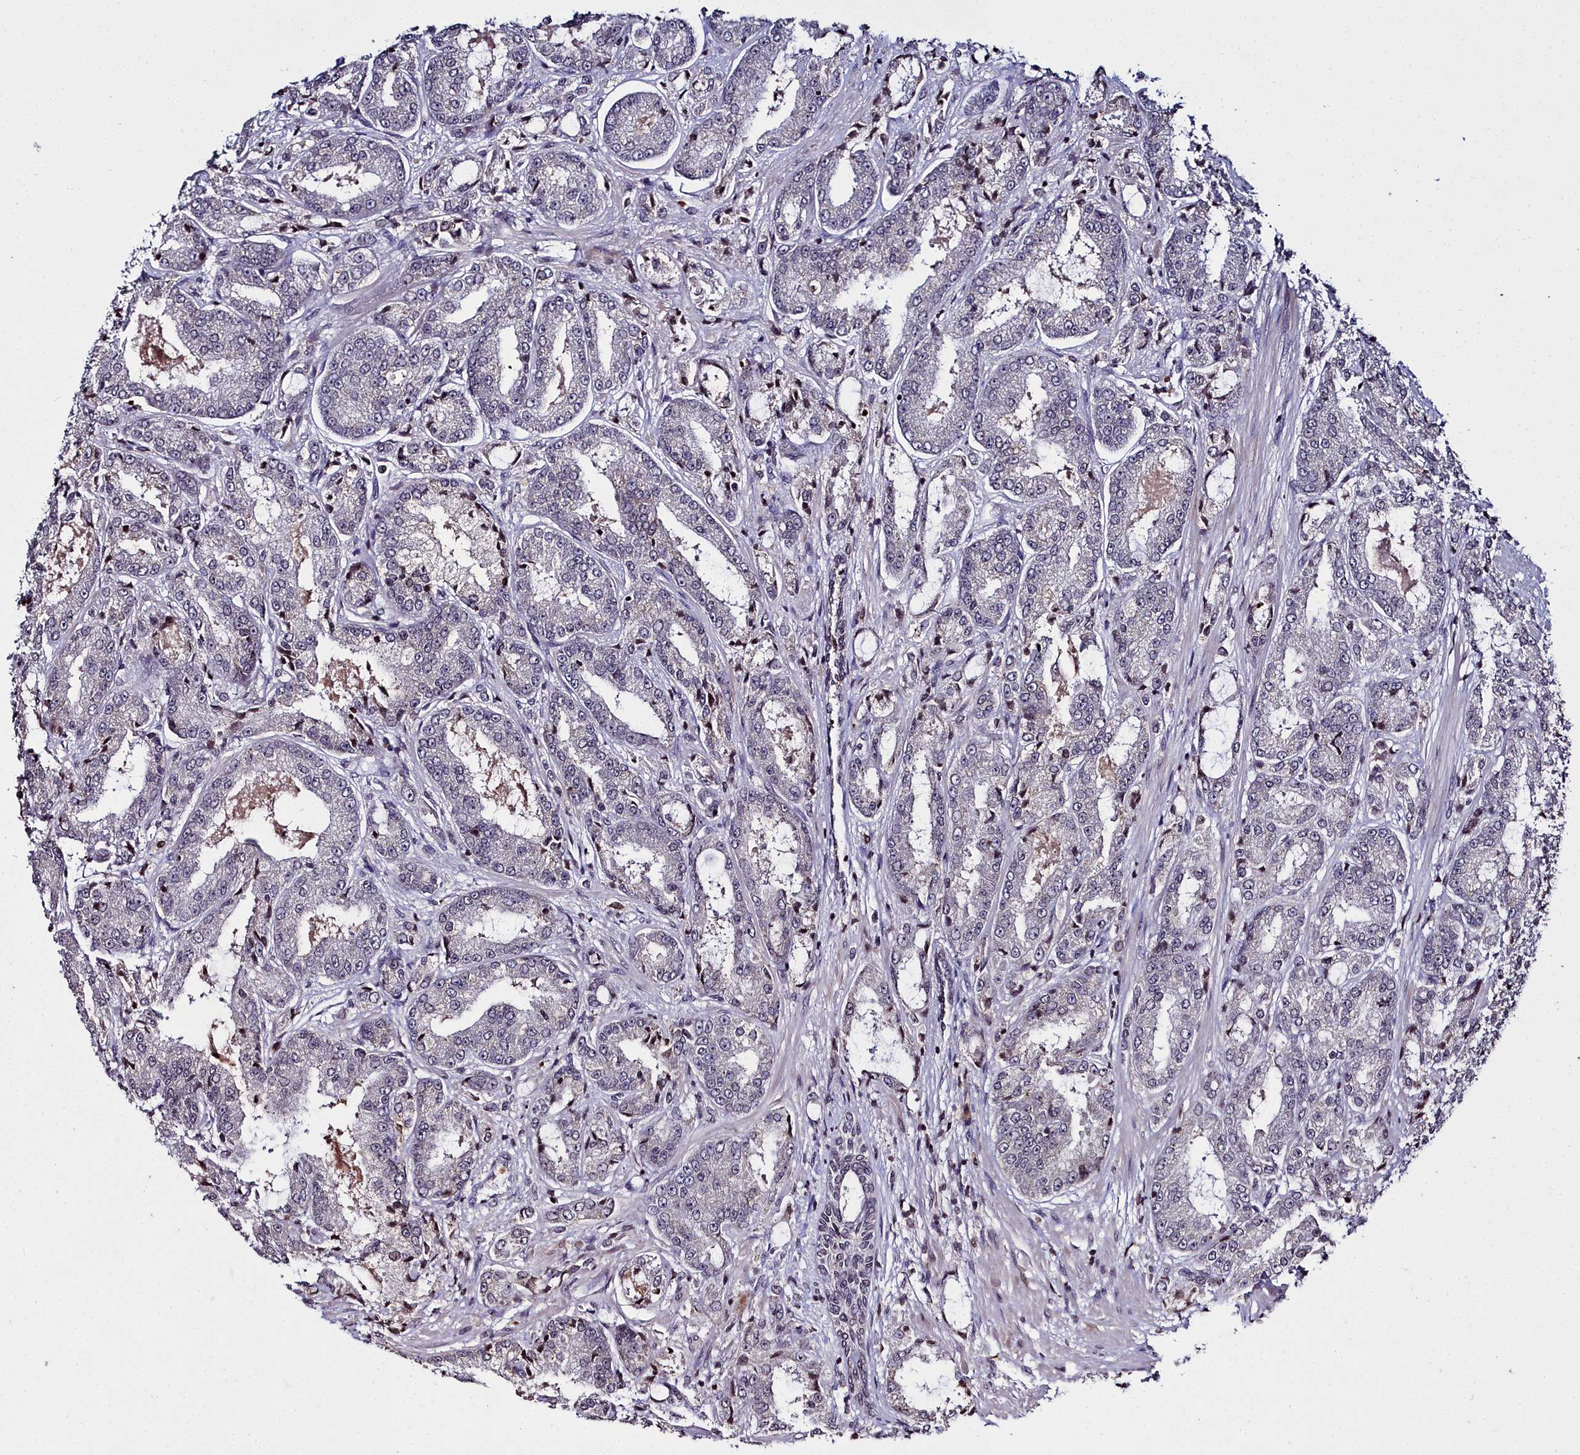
{"staining": {"intensity": "negative", "quantity": "none", "location": "none"}, "tissue": "prostate cancer", "cell_type": "Tumor cells", "image_type": "cancer", "snomed": [{"axis": "morphology", "description": "Adenocarcinoma, High grade"}, {"axis": "topography", "description": "Prostate"}], "caption": "Prostate cancer was stained to show a protein in brown. There is no significant expression in tumor cells.", "gene": "FZD4", "patient": {"sex": "male", "age": 71}}